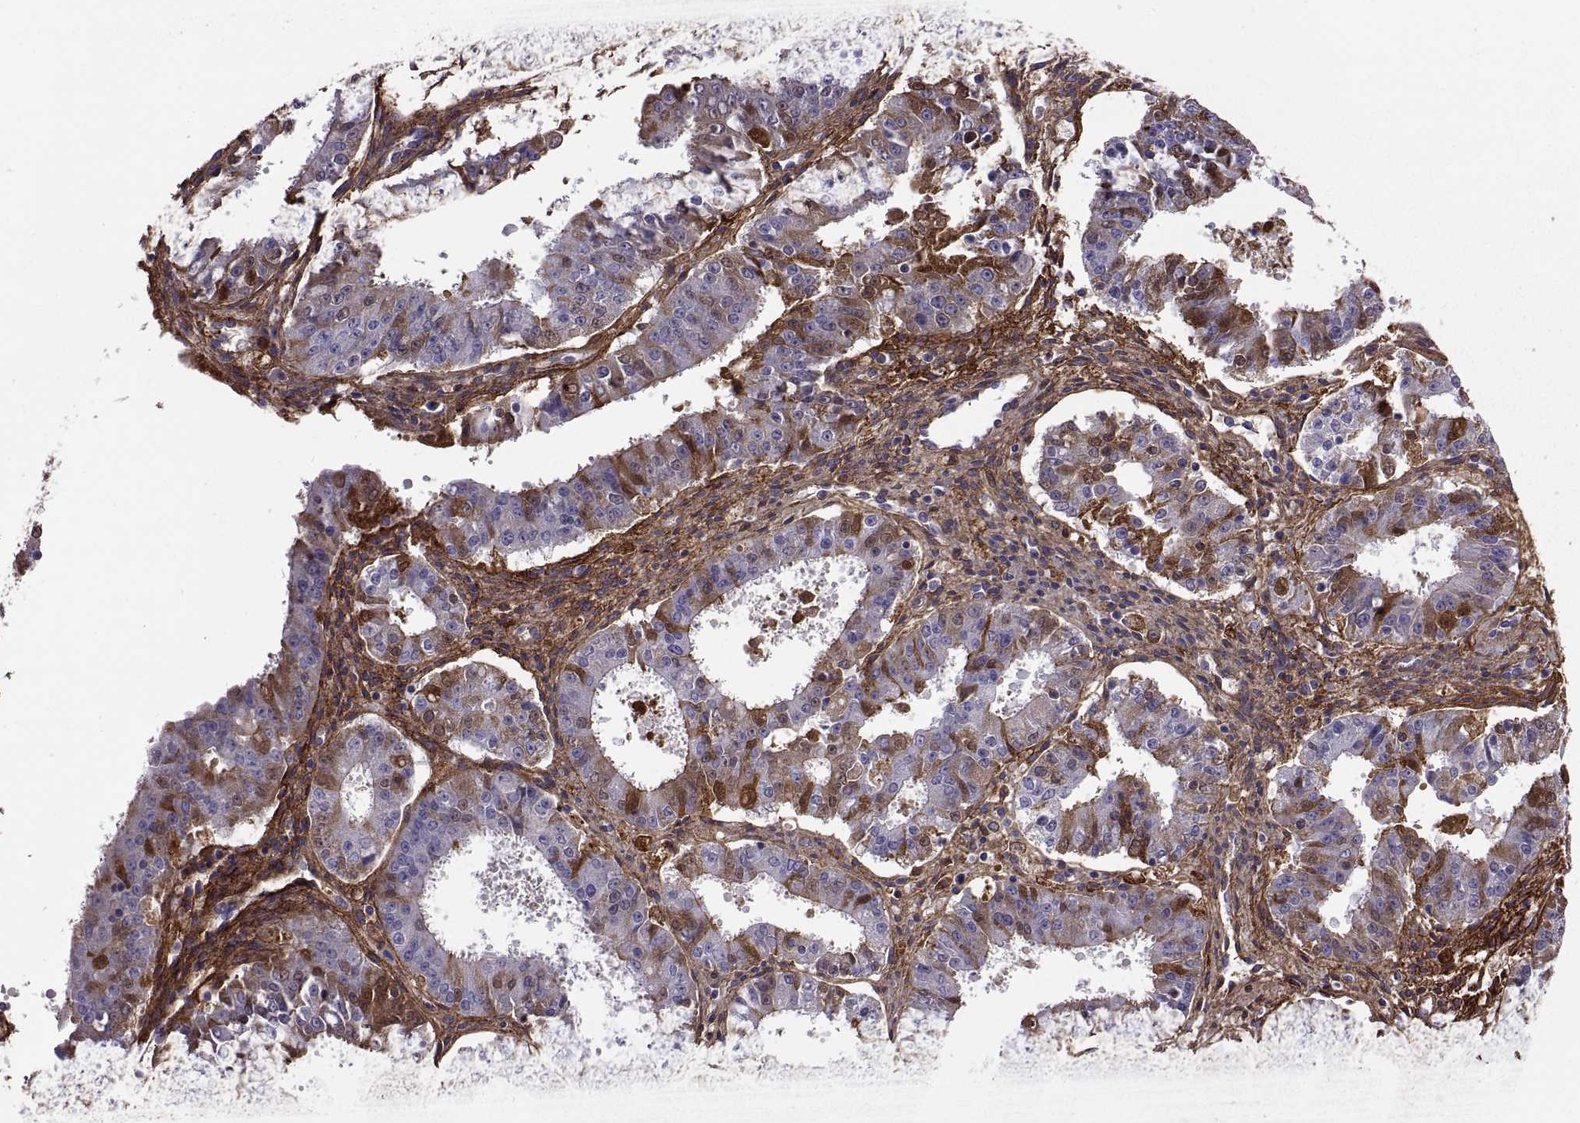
{"staining": {"intensity": "strong", "quantity": "<25%", "location": "cytoplasmic/membranous"}, "tissue": "ovarian cancer", "cell_type": "Tumor cells", "image_type": "cancer", "snomed": [{"axis": "morphology", "description": "Carcinoma, endometroid"}, {"axis": "topography", "description": "Ovary"}], "caption": "Ovarian cancer stained for a protein displays strong cytoplasmic/membranous positivity in tumor cells. (brown staining indicates protein expression, while blue staining denotes nuclei).", "gene": "EMILIN2", "patient": {"sex": "female", "age": 42}}